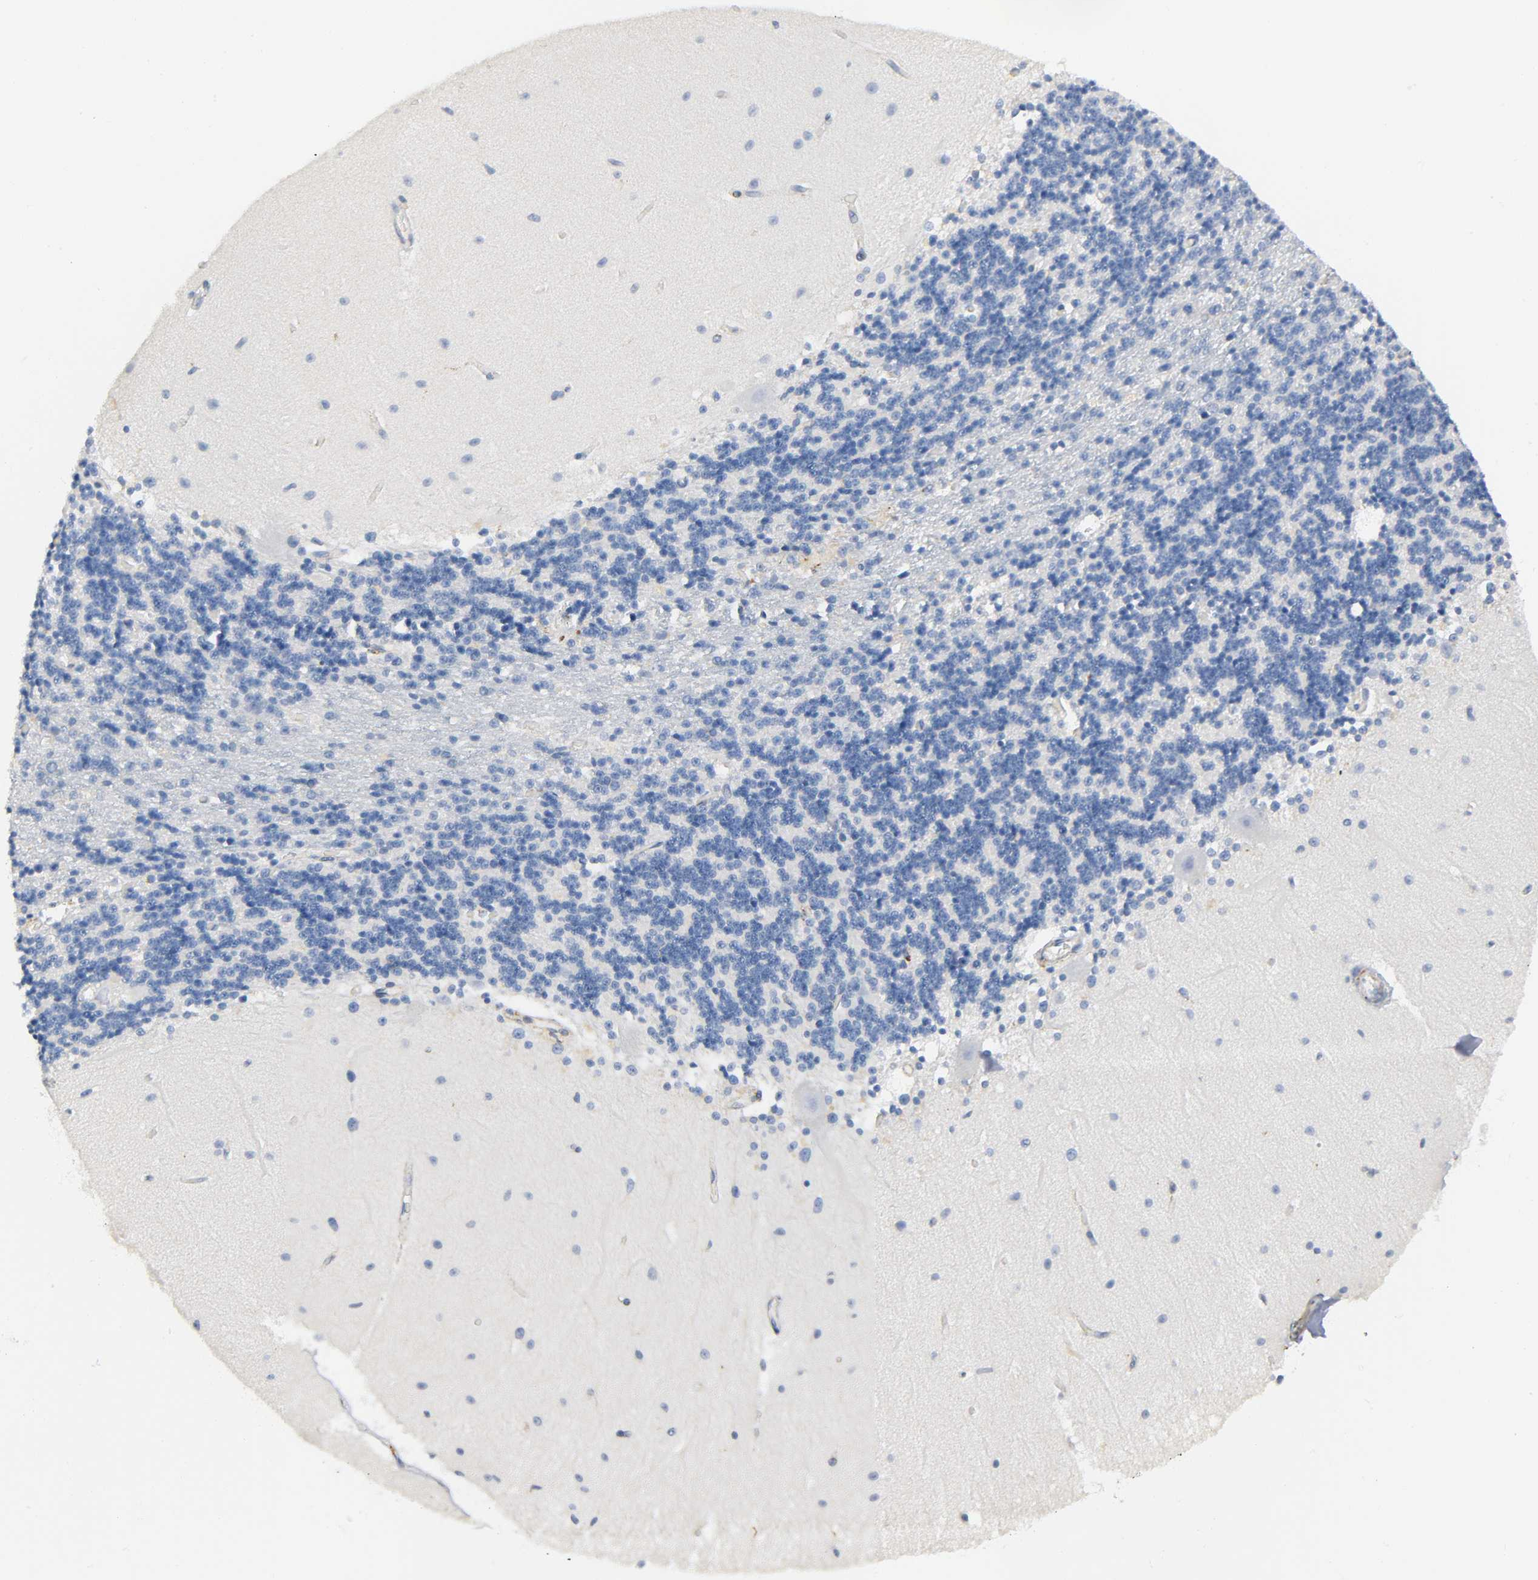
{"staining": {"intensity": "negative", "quantity": "none", "location": "none"}, "tissue": "cerebellum", "cell_type": "Cells in granular layer", "image_type": "normal", "snomed": [{"axis": "morphology", "description": "Normal tissue, NOS"}, {"axis": "topography", "description": "Cerebellum"}], "caption": "This is a micrograph of immunohistochemistry (IHC) staining of normal cerebellum, which shows no staining in cells in granular layer.", "gene": "BAK1", "patient": {"sex": "female", "age": 54}}